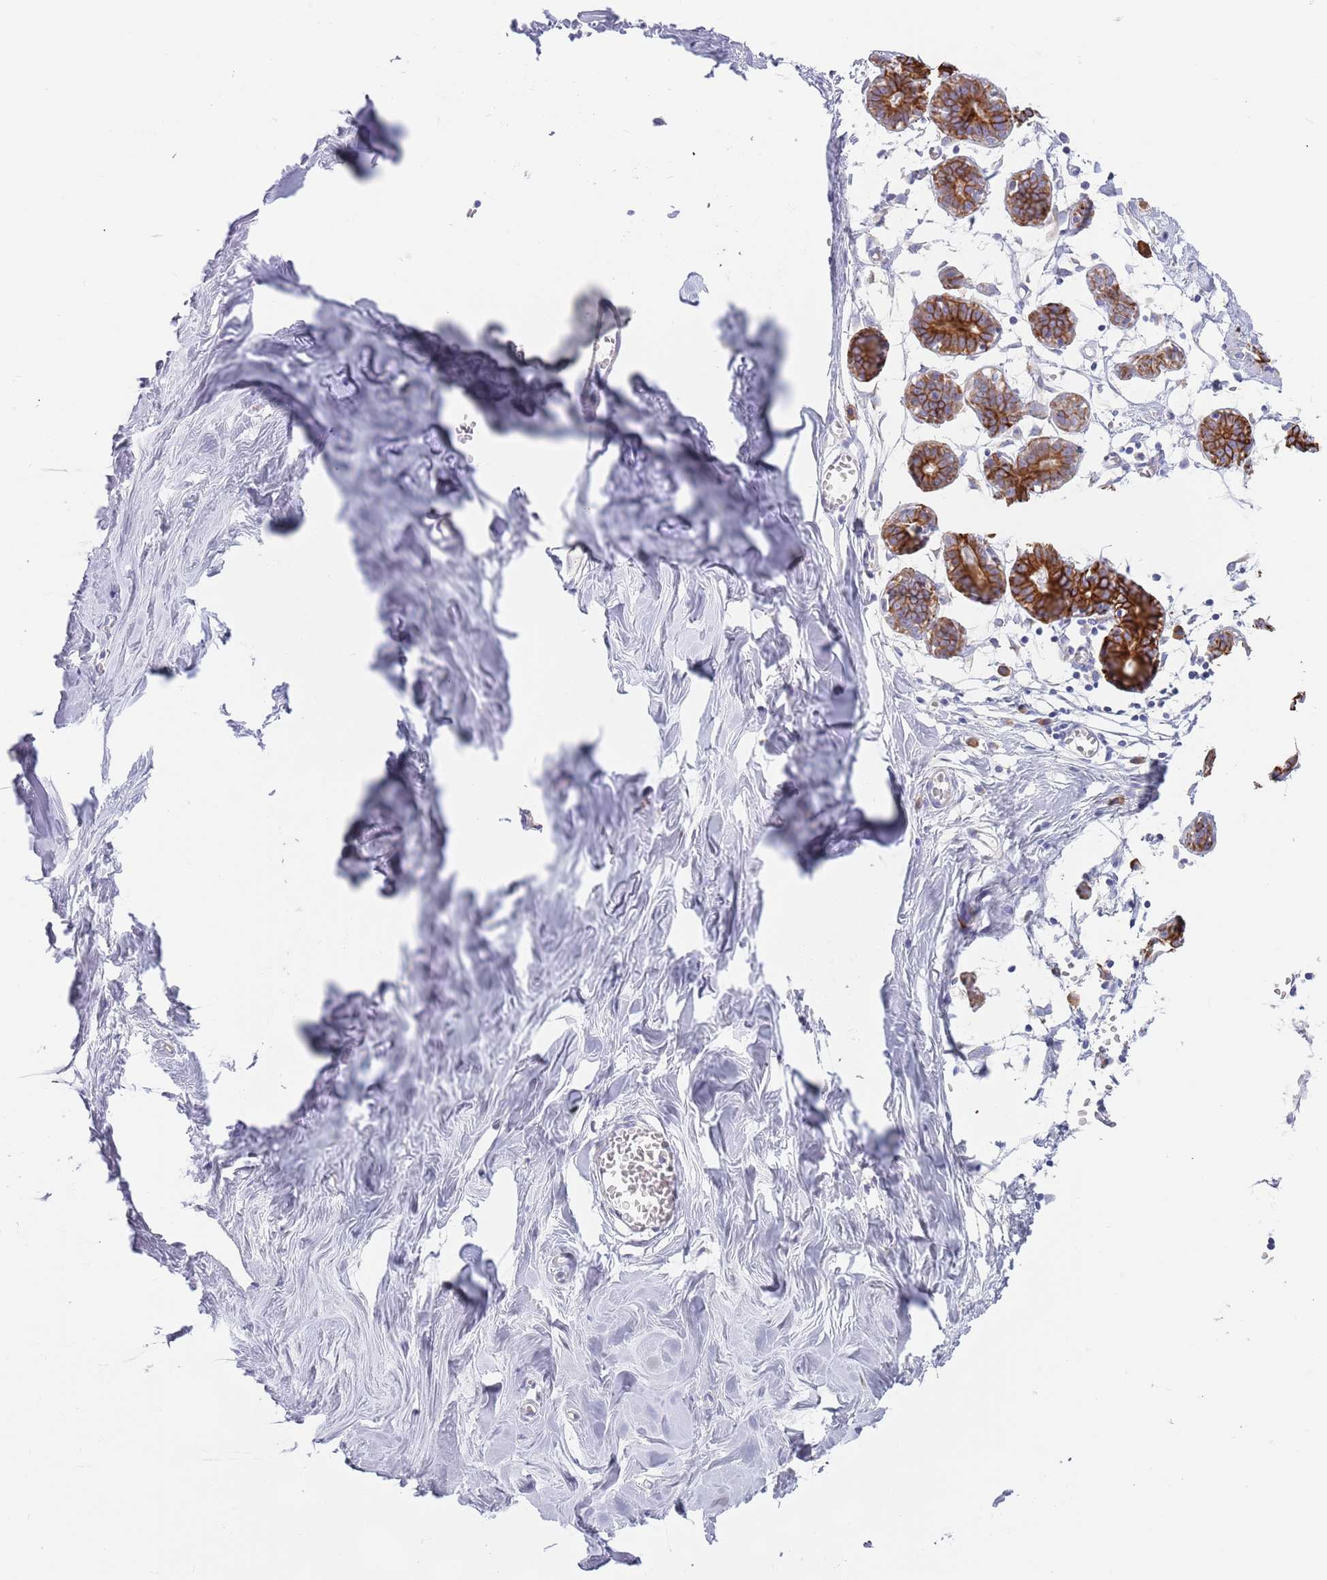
{"staining": {"intensity": "negative", "quantity": "none", "location": "none"}, "tissue": "breast", "cell_type": "Adipocytes", "image_type": "normal", "snomed": [{"axis": "morphology", "description": "Normal tissue, NOS"}, {"axis": "topography", "description": "Breast"}], "caption": "A high-resolution micrograph shows immunohistochemistry staining of unremarkable breast, which demonstrates no significant positivity in adipocytes. (DAB (3,3'-diaminobenzidine) IHC with hematoxylin counter stain).", "gene": "CCDC149", "patient": {"sex": "female", "age": 27}}